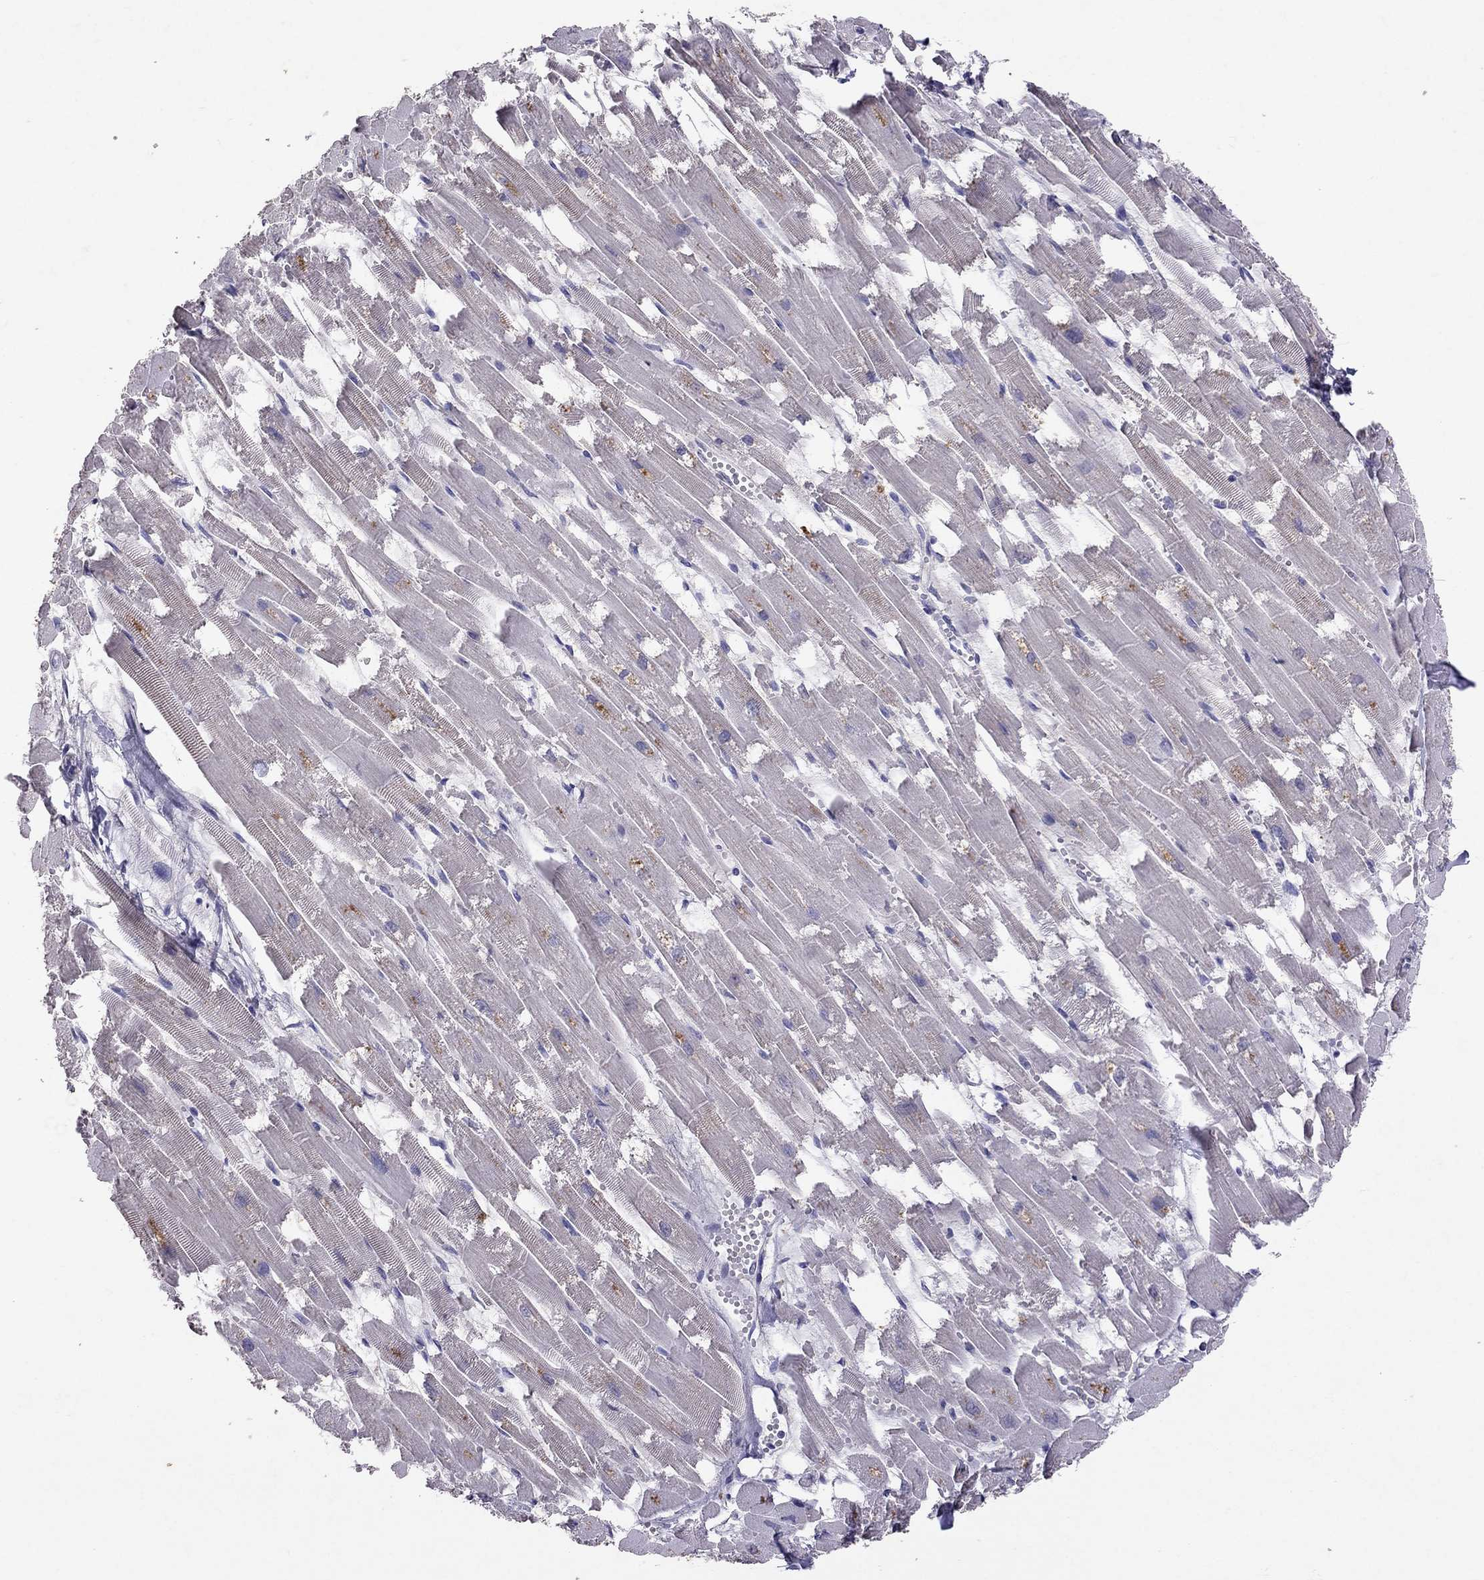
{"staining": {"intensity": "negative", "quantity": "none", "location": "none"}, "tissue": "heart muscle", "cell_type": "Cardiomyocytes", "image_type": "normal", "snomed": [{"axis": "morphology", "description": "Normal tissue, NOS"}, {"axis": "topography", "description": "Heart"}], "caption": "Human heart muscle stained for a protein using immunohistochemistry (IHC) demonstrates no staining in cardiomyocytes.", "gene": "FST", "patient": {"sex": "female", "age": 52}}